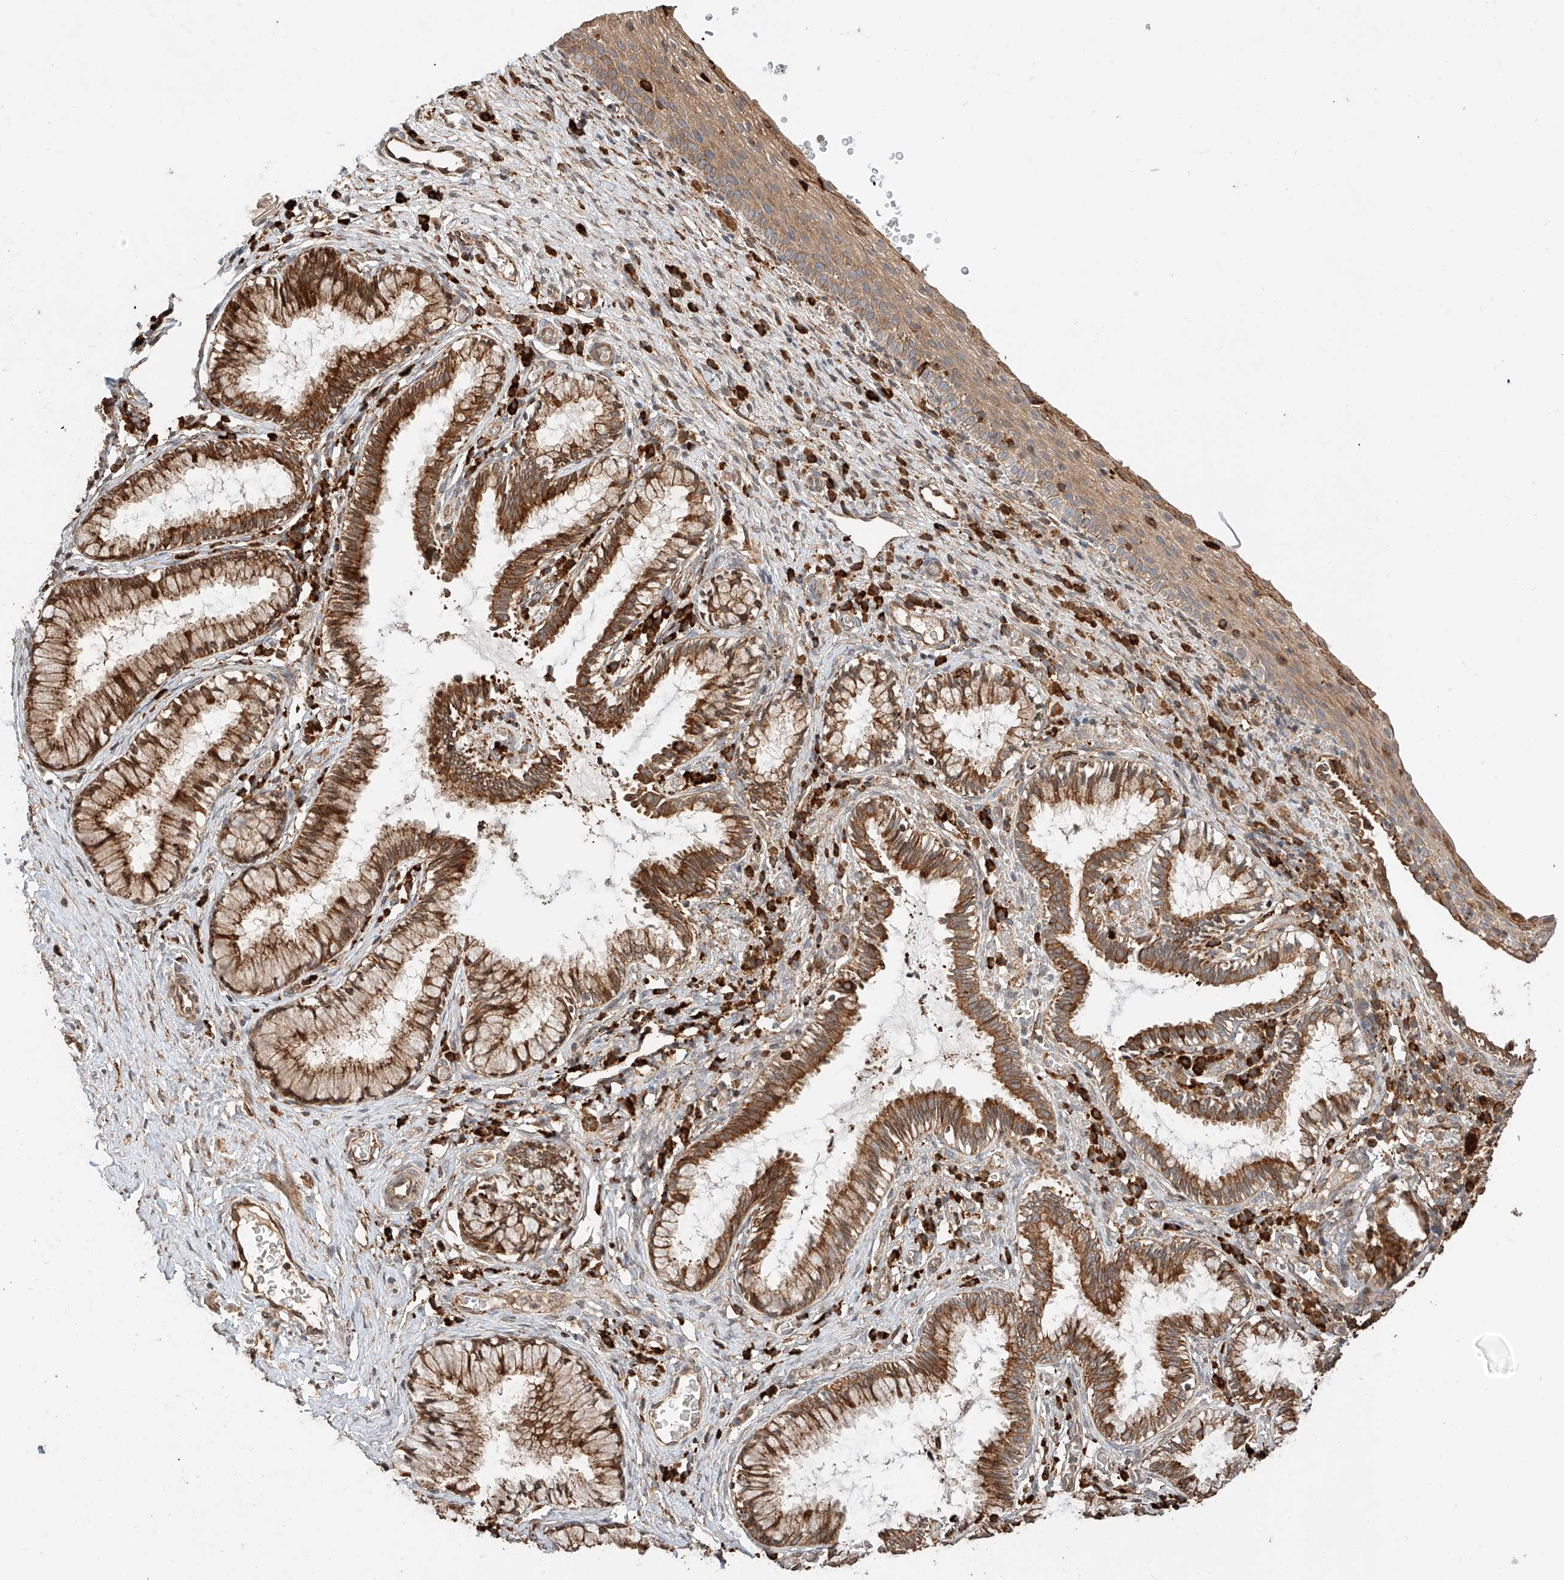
{"staining": {"intensity": "strong", "quantity": ">75%", "location": "cytoplasmic/membranous"}, "tissue": "cervix", "cell_type": "Glandular cells", "image_type": "normal", "snomed": [{"axis": "morphology", "description": "Normal tissue, NOS"}, {"axis": "topography", "description": "Cervix"}], "caption": "This histopathology image demonstrates immunohistochemistry (IHC) staining of unremarkable cervix, with high strong cytoplasmic/membranous staining in approximately >75% of glandular cells.", "gene": "ZNF84", "patient": {"sex": "female", "age": 27}}